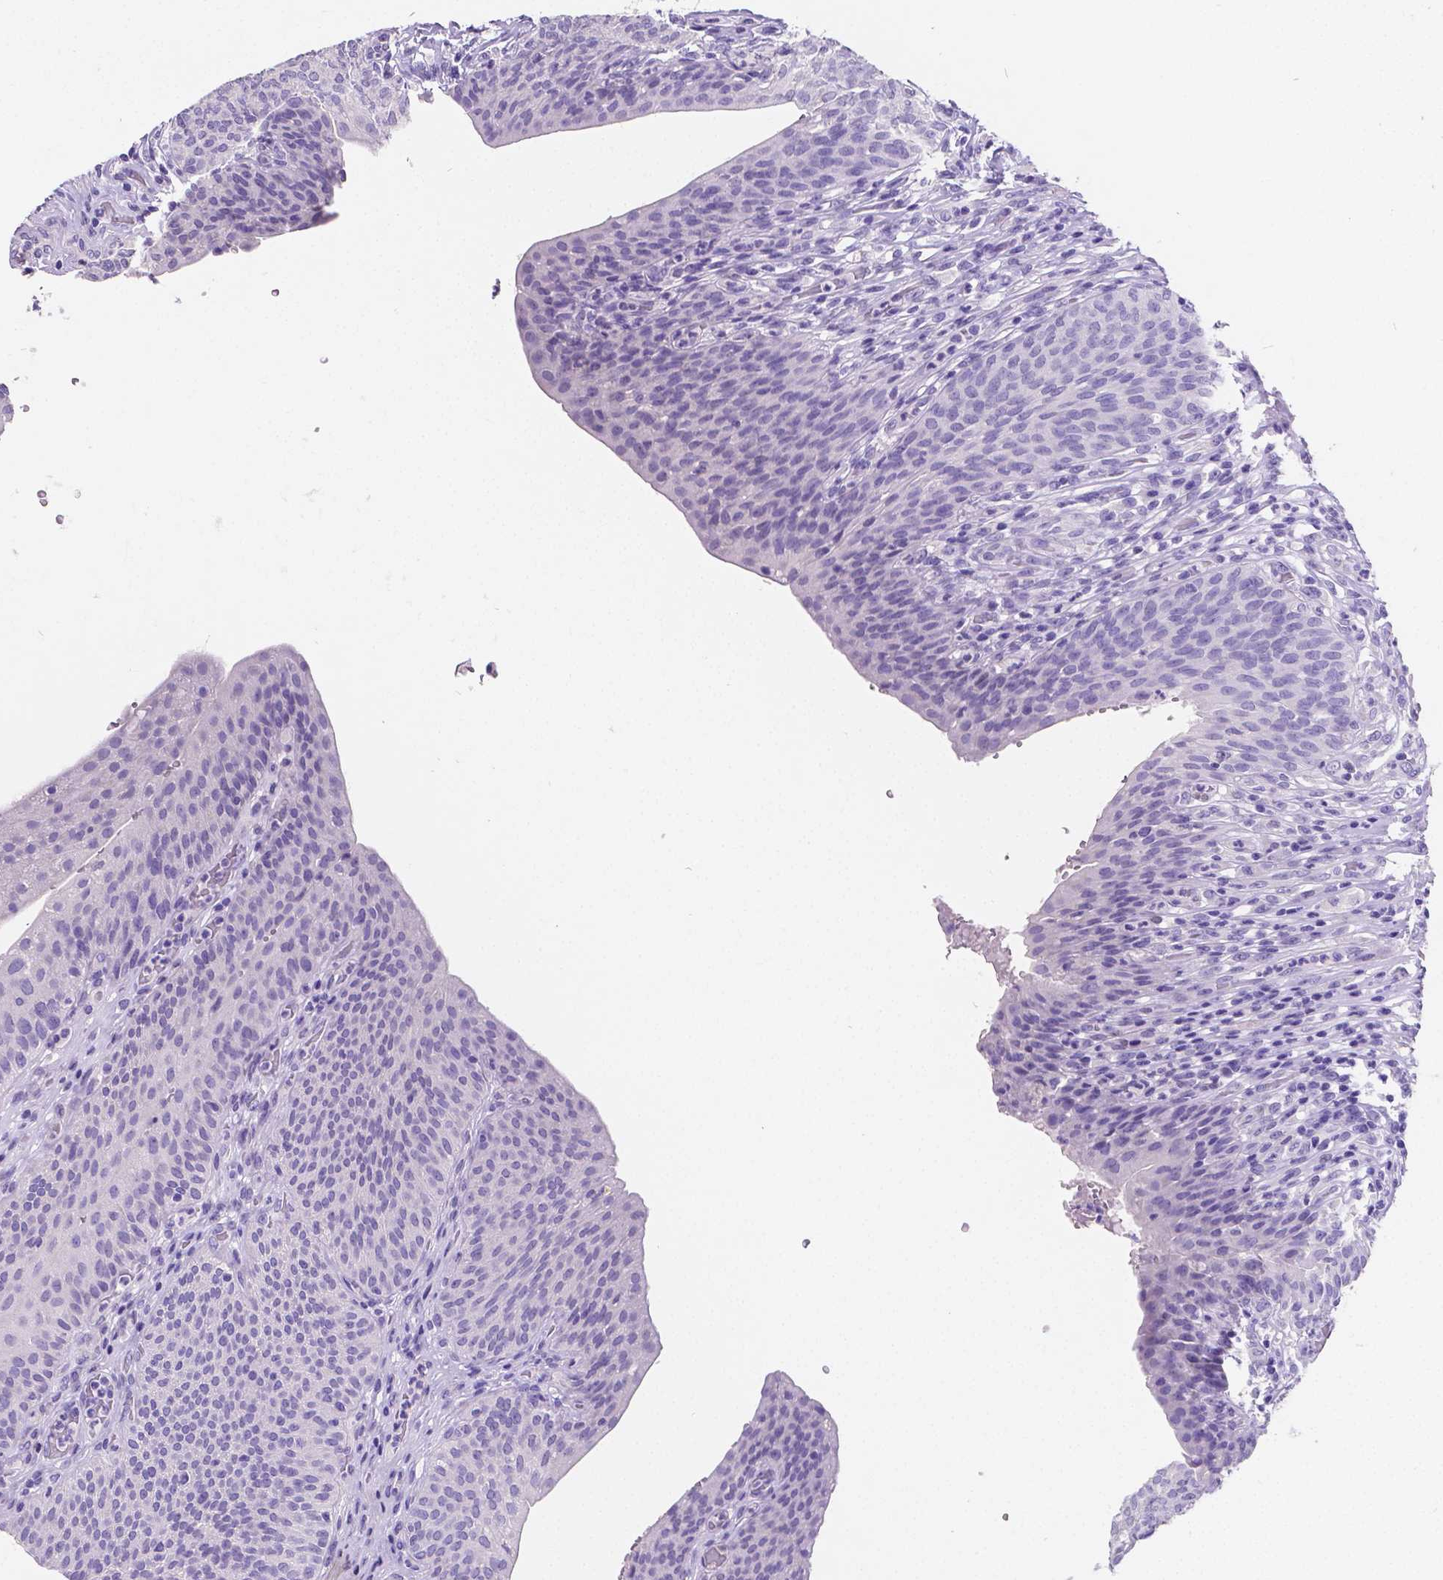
{"staining": {"intensity": "negative", "quantity": "none", "location": "none"}, "tissue": "urinary bladder", "cell_type": "Urothelial cells", "image_type": "normal", "snomed": [{"axis": "morphology", "description": "Normal tissue, NOS"}, {"axis": "topography", "description": "Urinary bladder"}, {"axis": "topography", "description": "Peripheral nerve tissue"}], "caption": "An immunohistochemistry histopathology image of unremarkable urinary bladder is shown. There is no staining in urothelial cells of urinary bladder.", "gene": "SATB2", "patient": {"sex": "male", "age": 66}}